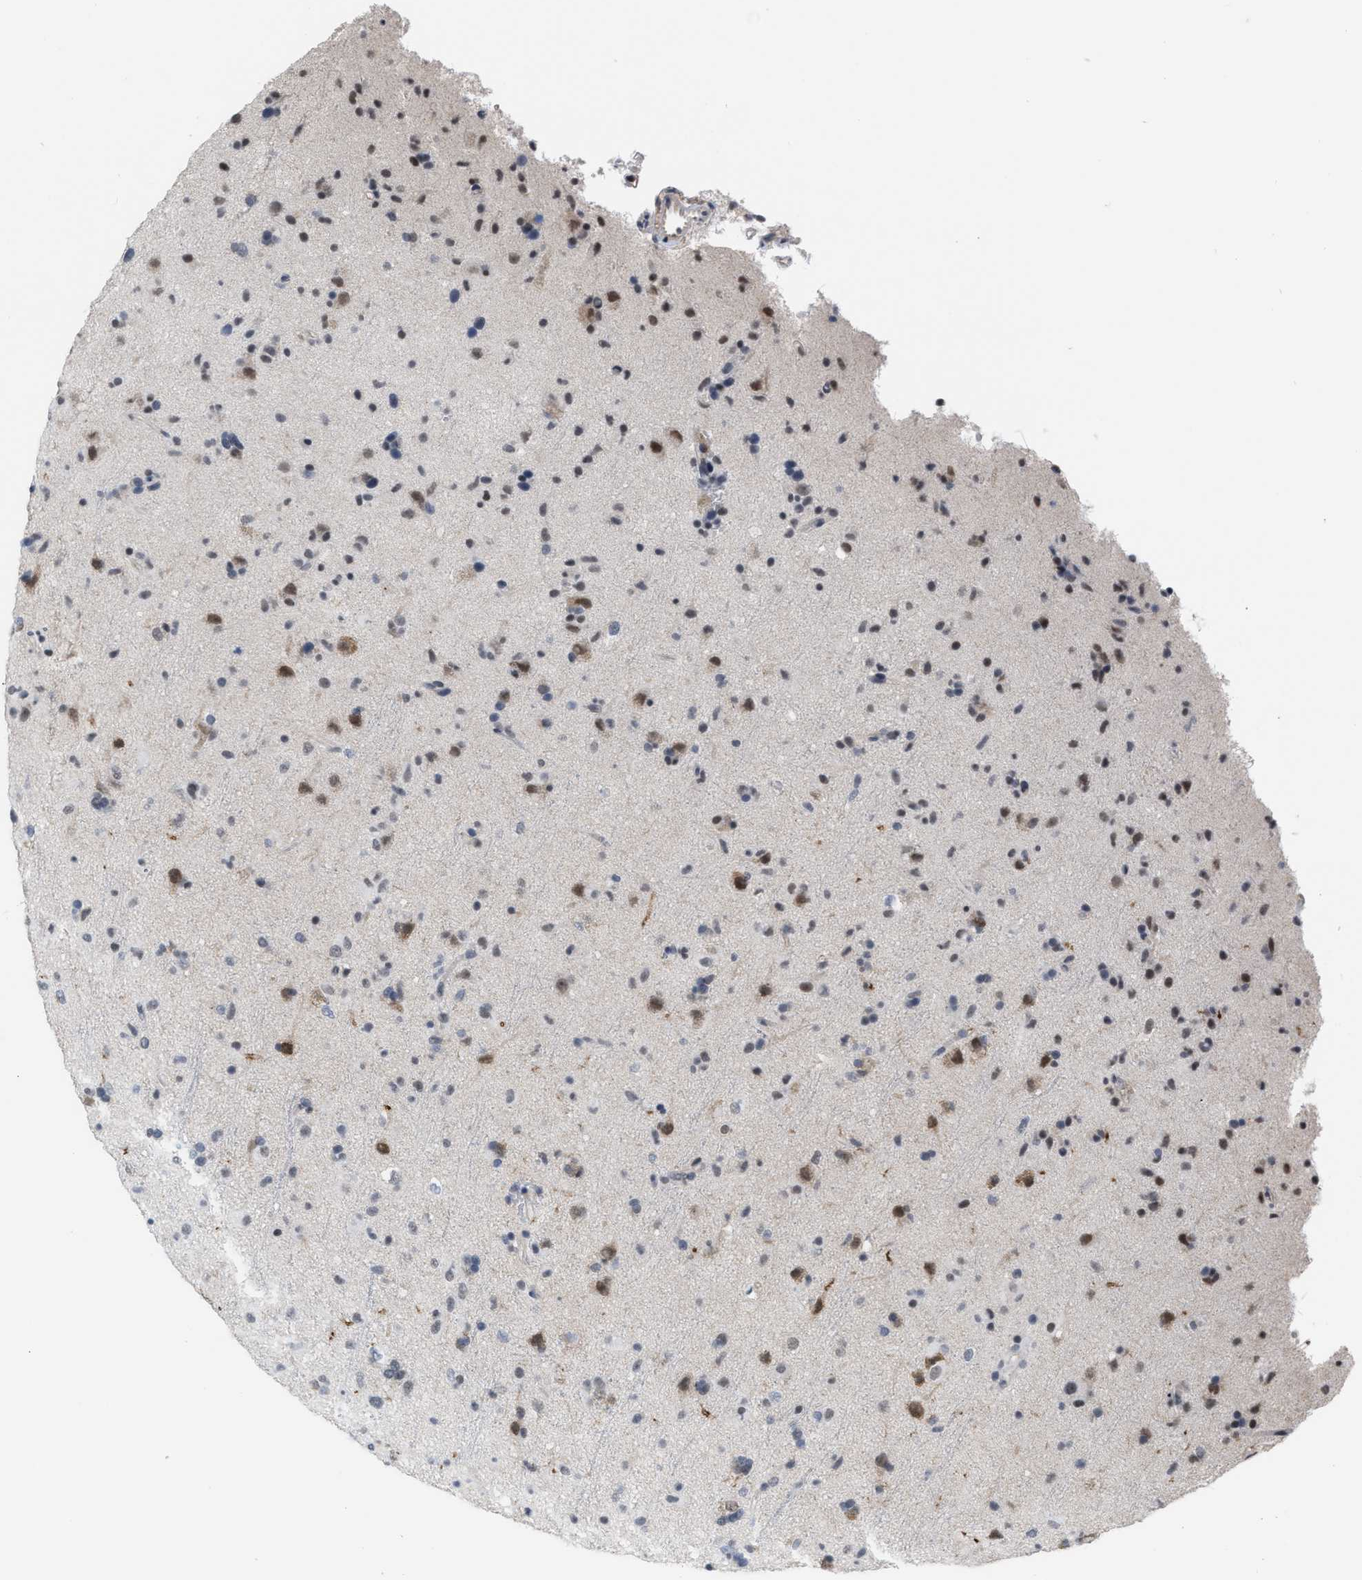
{"staining": {"intensity": "moderate", "quantity": "25%-75%", "location": "cytoplasmic/membranous,nuclear"}, "tissue": "glioma", "cell_type": "Tumor cells", "image_type": "cancer", "snomed": [{"axis": "morphology", "description": "Glioma, malignant, Low grade"}, {"axis": "topography", "description": "Brain"}], "caption": "Immunohistochemistry staining of glioma, which displays medium levels of moderate cytoplasmic/membranous and nuclear expression in about 25%-75% of tumor cells indicating moderate cytoplasmic/membranous and nuclear protein staining. The staining was performed using DAB (brown) for protein detection and nuclei were counterstained in hematoxylin (blue).", "gene": "BAIAP2L1", "patient": {"sex": "male", "age": 65}}